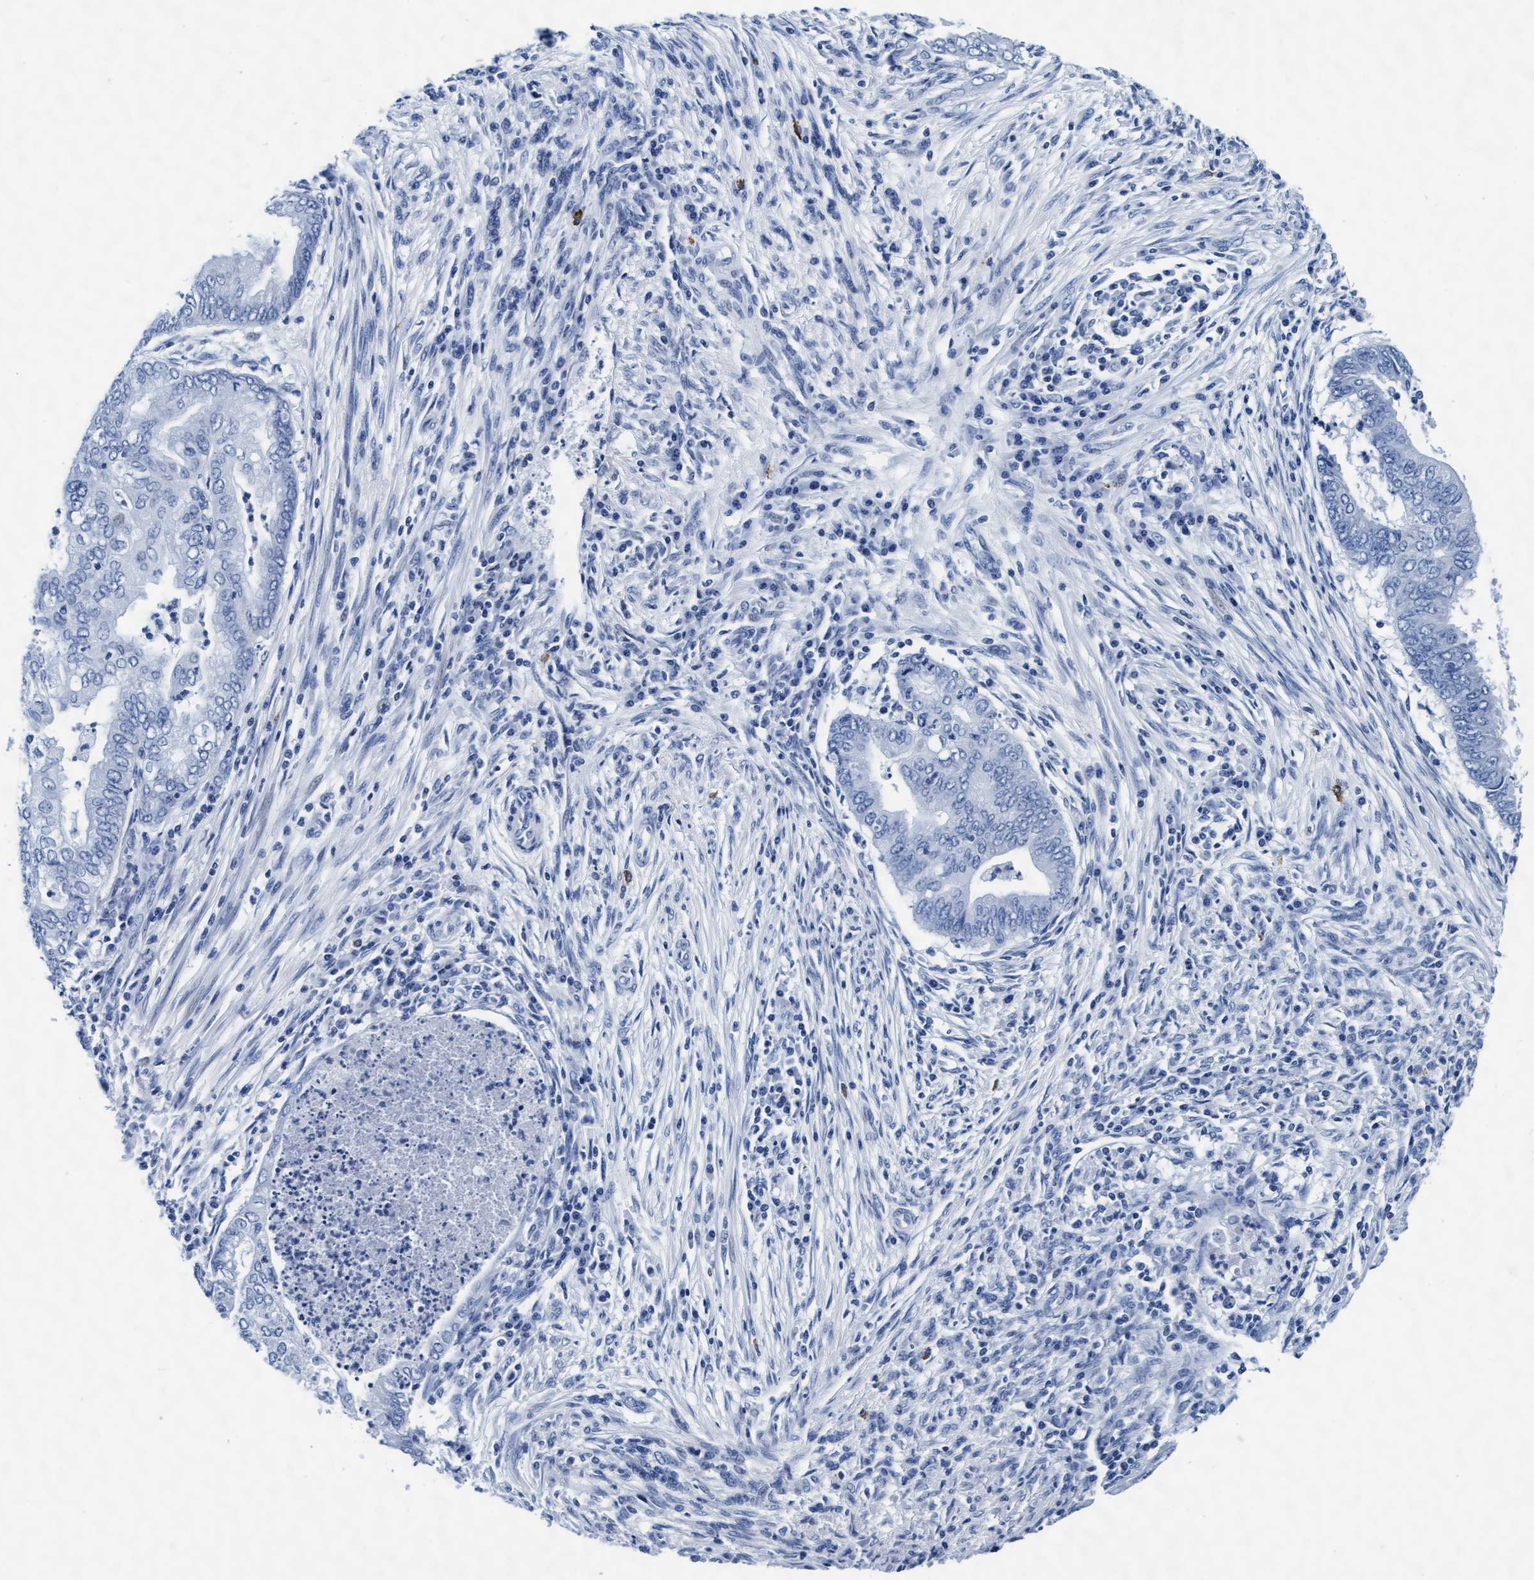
{"staining": {"intensity": "negative", "quantity": "none", "location": "none"}, "tissue": "endometrial cancer", "cell_type": "Tumor cells", "image_type": "cancer", "snomed": [{"axis": "morphology", "description": "Polyp, NOS"}, {"axis": "morphology", "description": "Adenocarcinoma, NOS"}, {"axis": "morphology", "description": "Adenoma, NOS"}, {"axis": "topography", "description": "Endometrium"}], "caption": "A photomicrograph of endometrial cancer (adenoma) stained for a protein displays no brown staining in tumor cells.", "gene": "ARSG", "patient": {"sex": "female", "age": 79}}